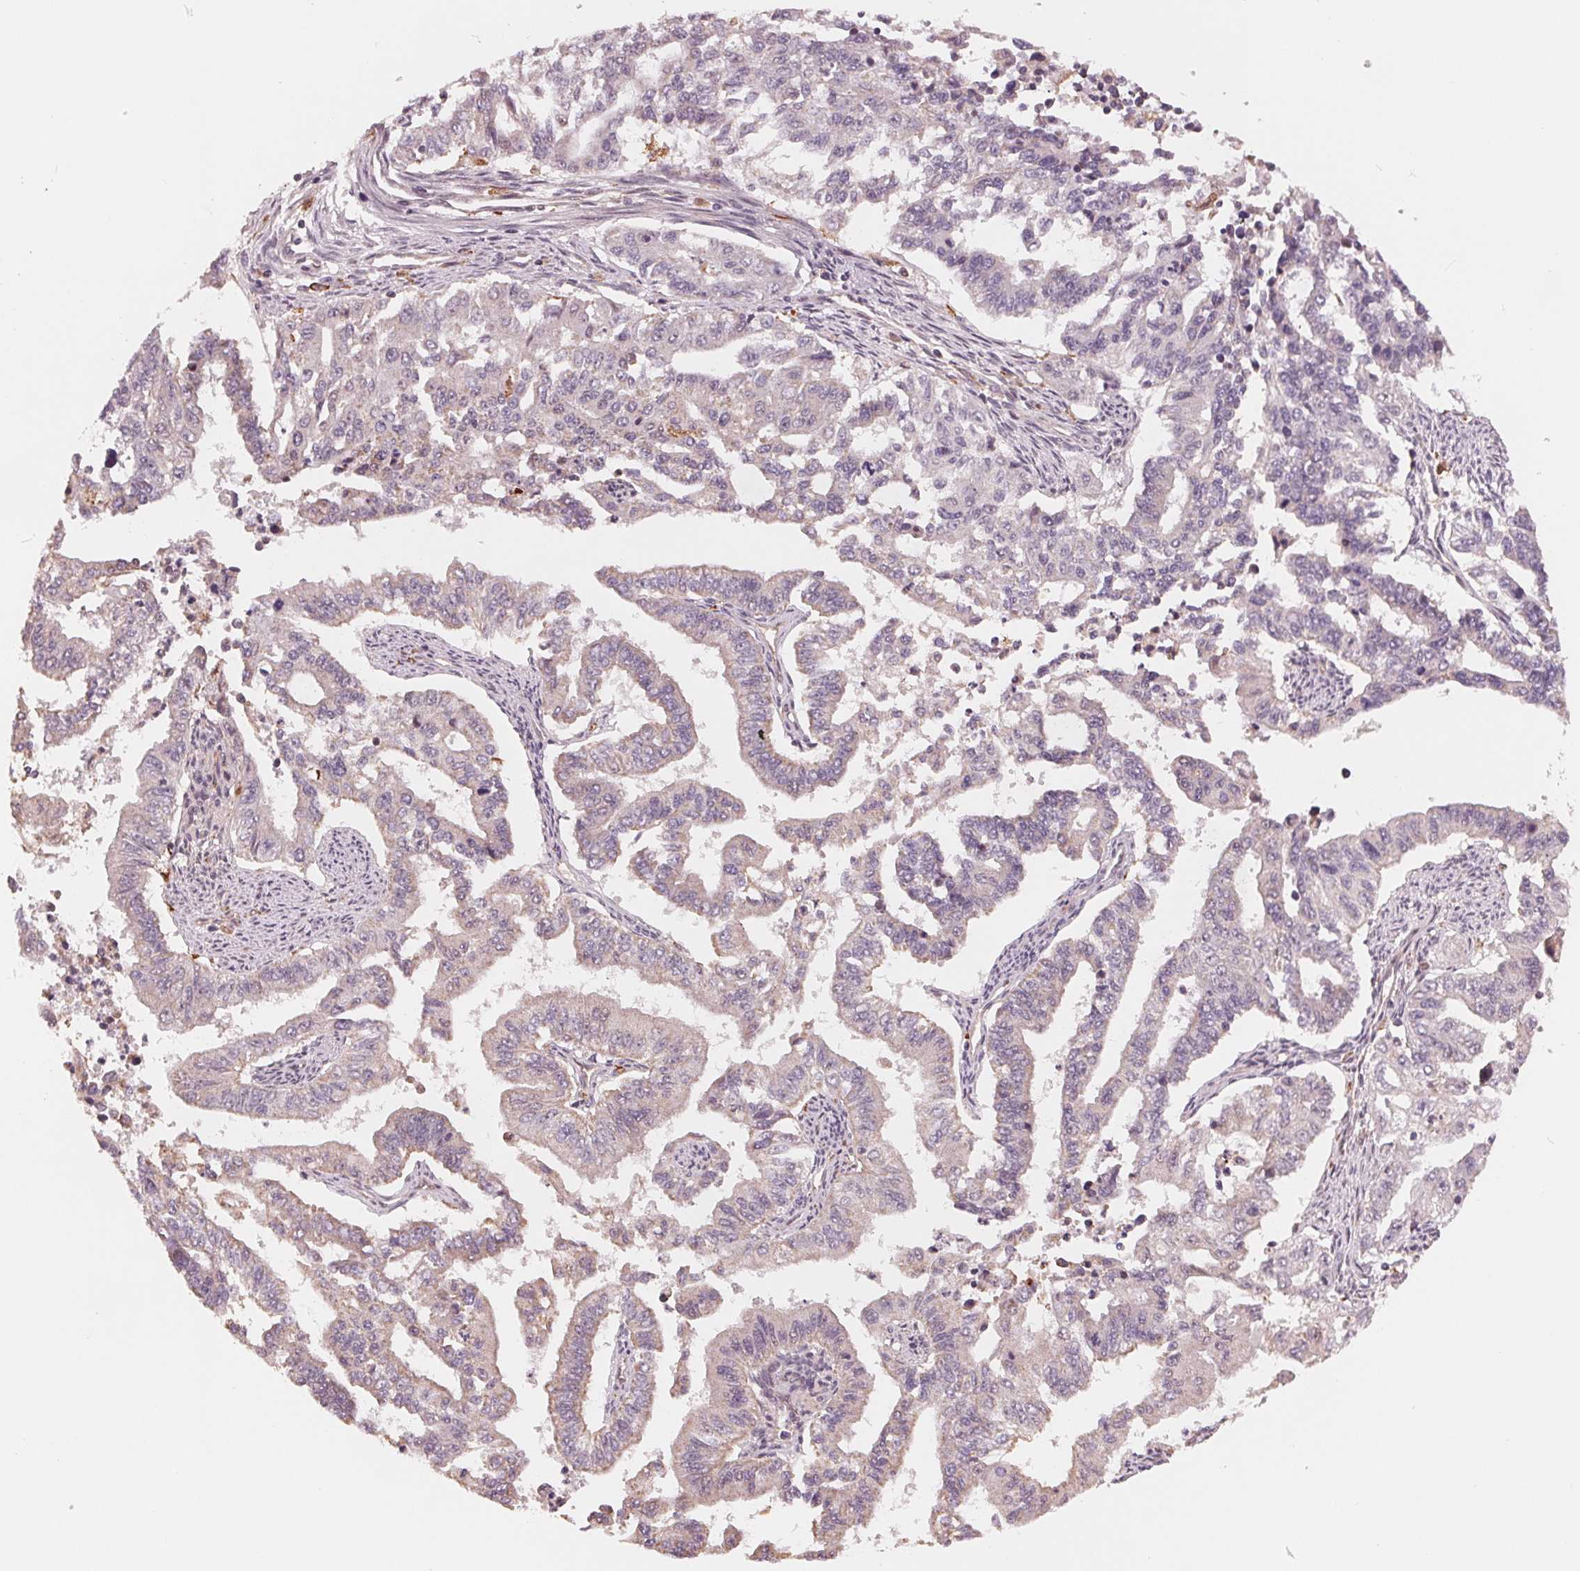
{"staining": {"intensity": "negative", "quantity": "none", "location": "none"}, "tissue": "endometrial cancer", "cell_type": "Tumor cells", "image_type": "cancer", "snomed": [{"axis": "morphology", "description": "Adenocarcinoma, NOS"}, {"axis": "topography", "description": "Uterus"}], "caption": "Image shows no protein expression in tumor cells of adenocarcinoma (endometrial) tissue. Nuclei are stained in blue.", "gene": "IL9R", "patient": {"sex": "female", "age": 59}}